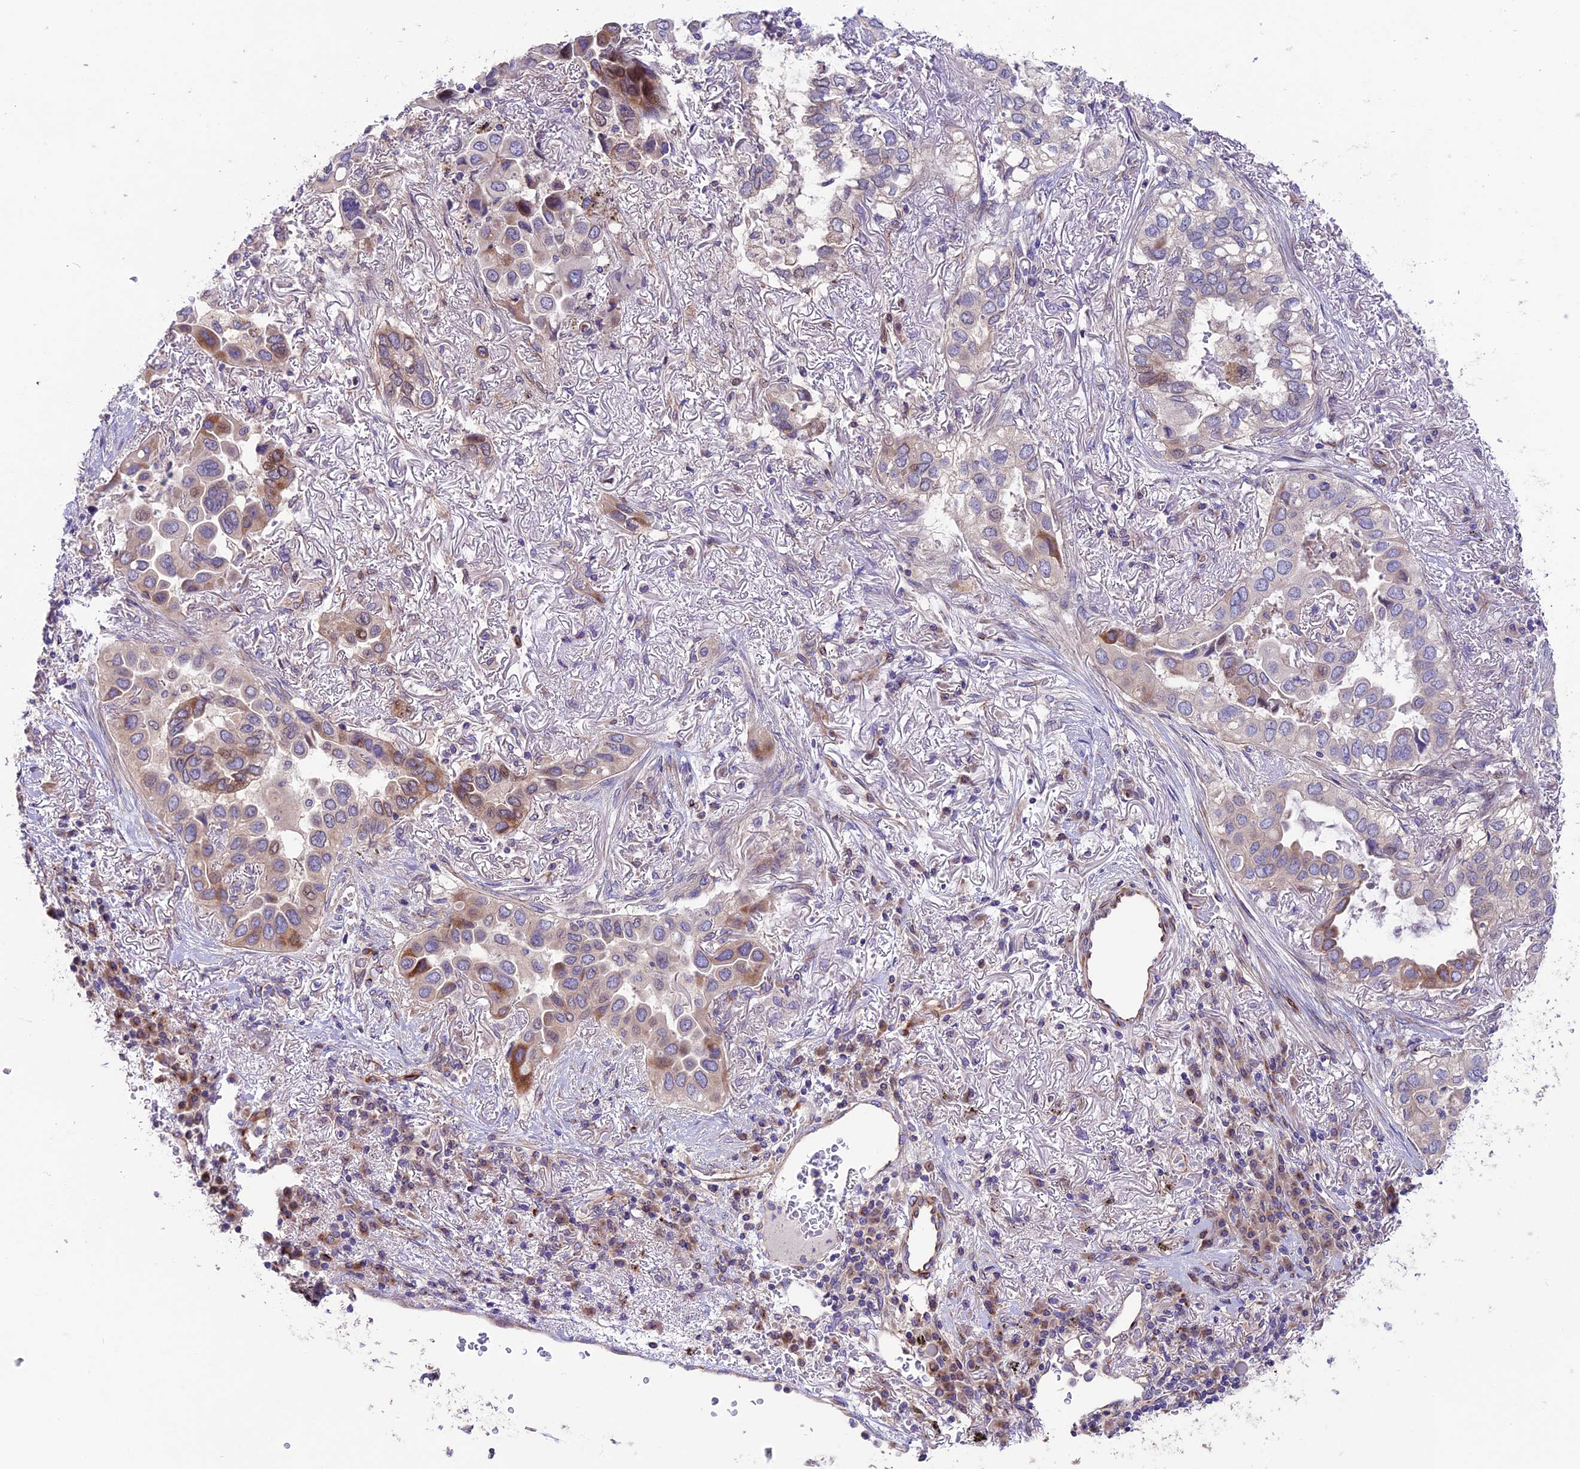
{"staining": {"intensity": "moderate", "quantity": "25%-75%", "location": "cytoplasmic/membranous"}, "tissue": "lung cancer", "cell_type": "Tumor cells", "image_type": "cancer", "snomed": [{"axis": "morphology", "description": "Adenocarcinoma, NOS"}, {"axis": "topography", "description": "Lung"}], "caption": "IHC image of neoplastic tissue: human adenocarcinoma (lung) stained using immunohistochemistry shows medium levels of moderate protein expression localized specifically in the cytoplasmic/membranous of tumor cells, appearing as a cytoplasmic/membranous brown color.", "gene": "CD99L2", "patient": {"sex": "female", "age": 76}}